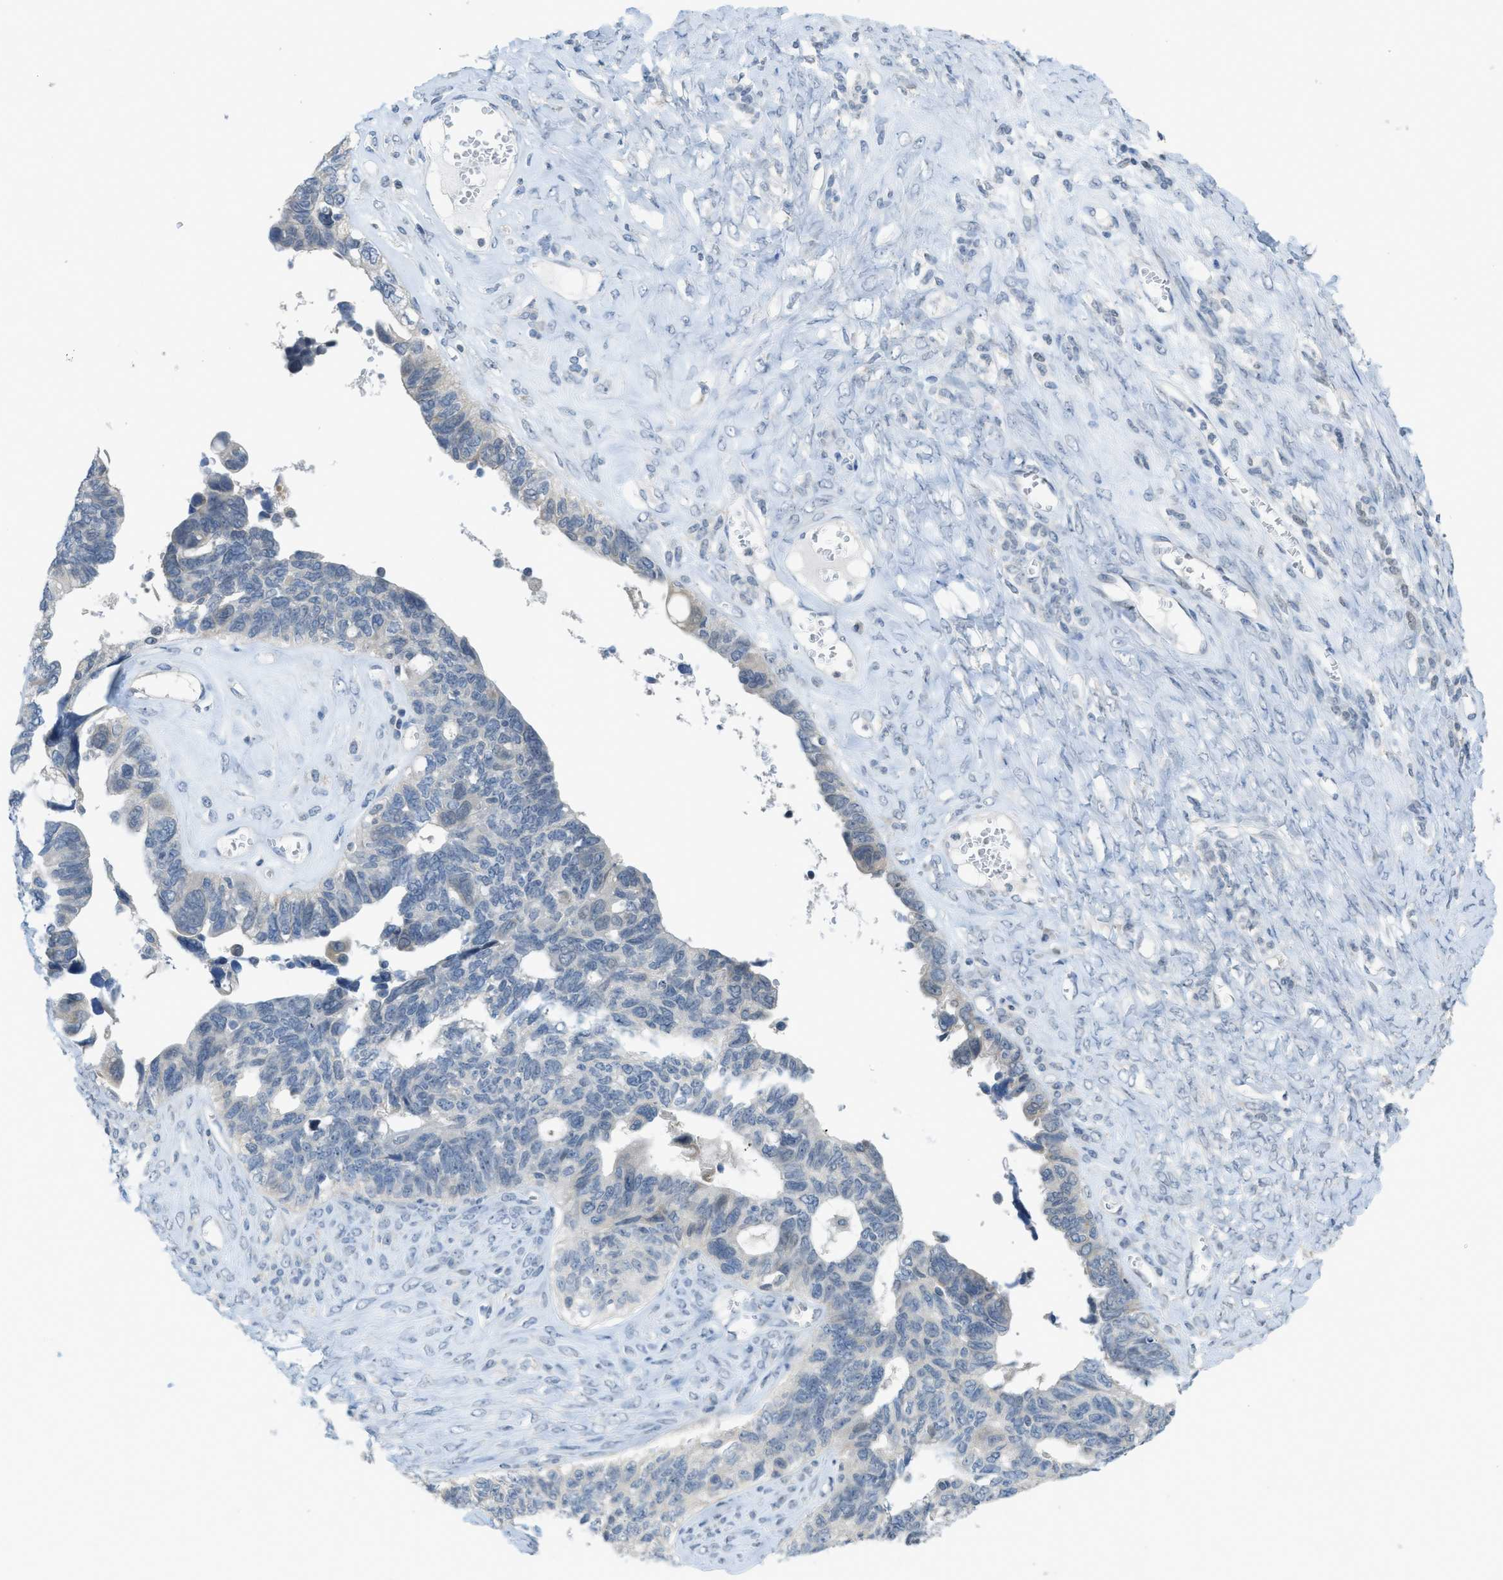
{"staining": {"intensity": "negative", "quantity": "none", "location": "none"}, "tissue": "ovarian cancer", "cell_type": "Tumor cells", "image_type": "cancer", "snomed": [{"axis": "morphology", "description": "Cystadenocarcinoma, serous, NOS"}, {"axis": "topography", "description": "Ovary"}], "caption": "Immunohistochemistry image of neoplastic tissue: ovarian cancer (serous cystadenocarcinoma) stained with DAB demonstrates no significant protein expression in tumor cells.", "gene": "TXNDC2", "patient": {"sex": "female", "age": 79}}